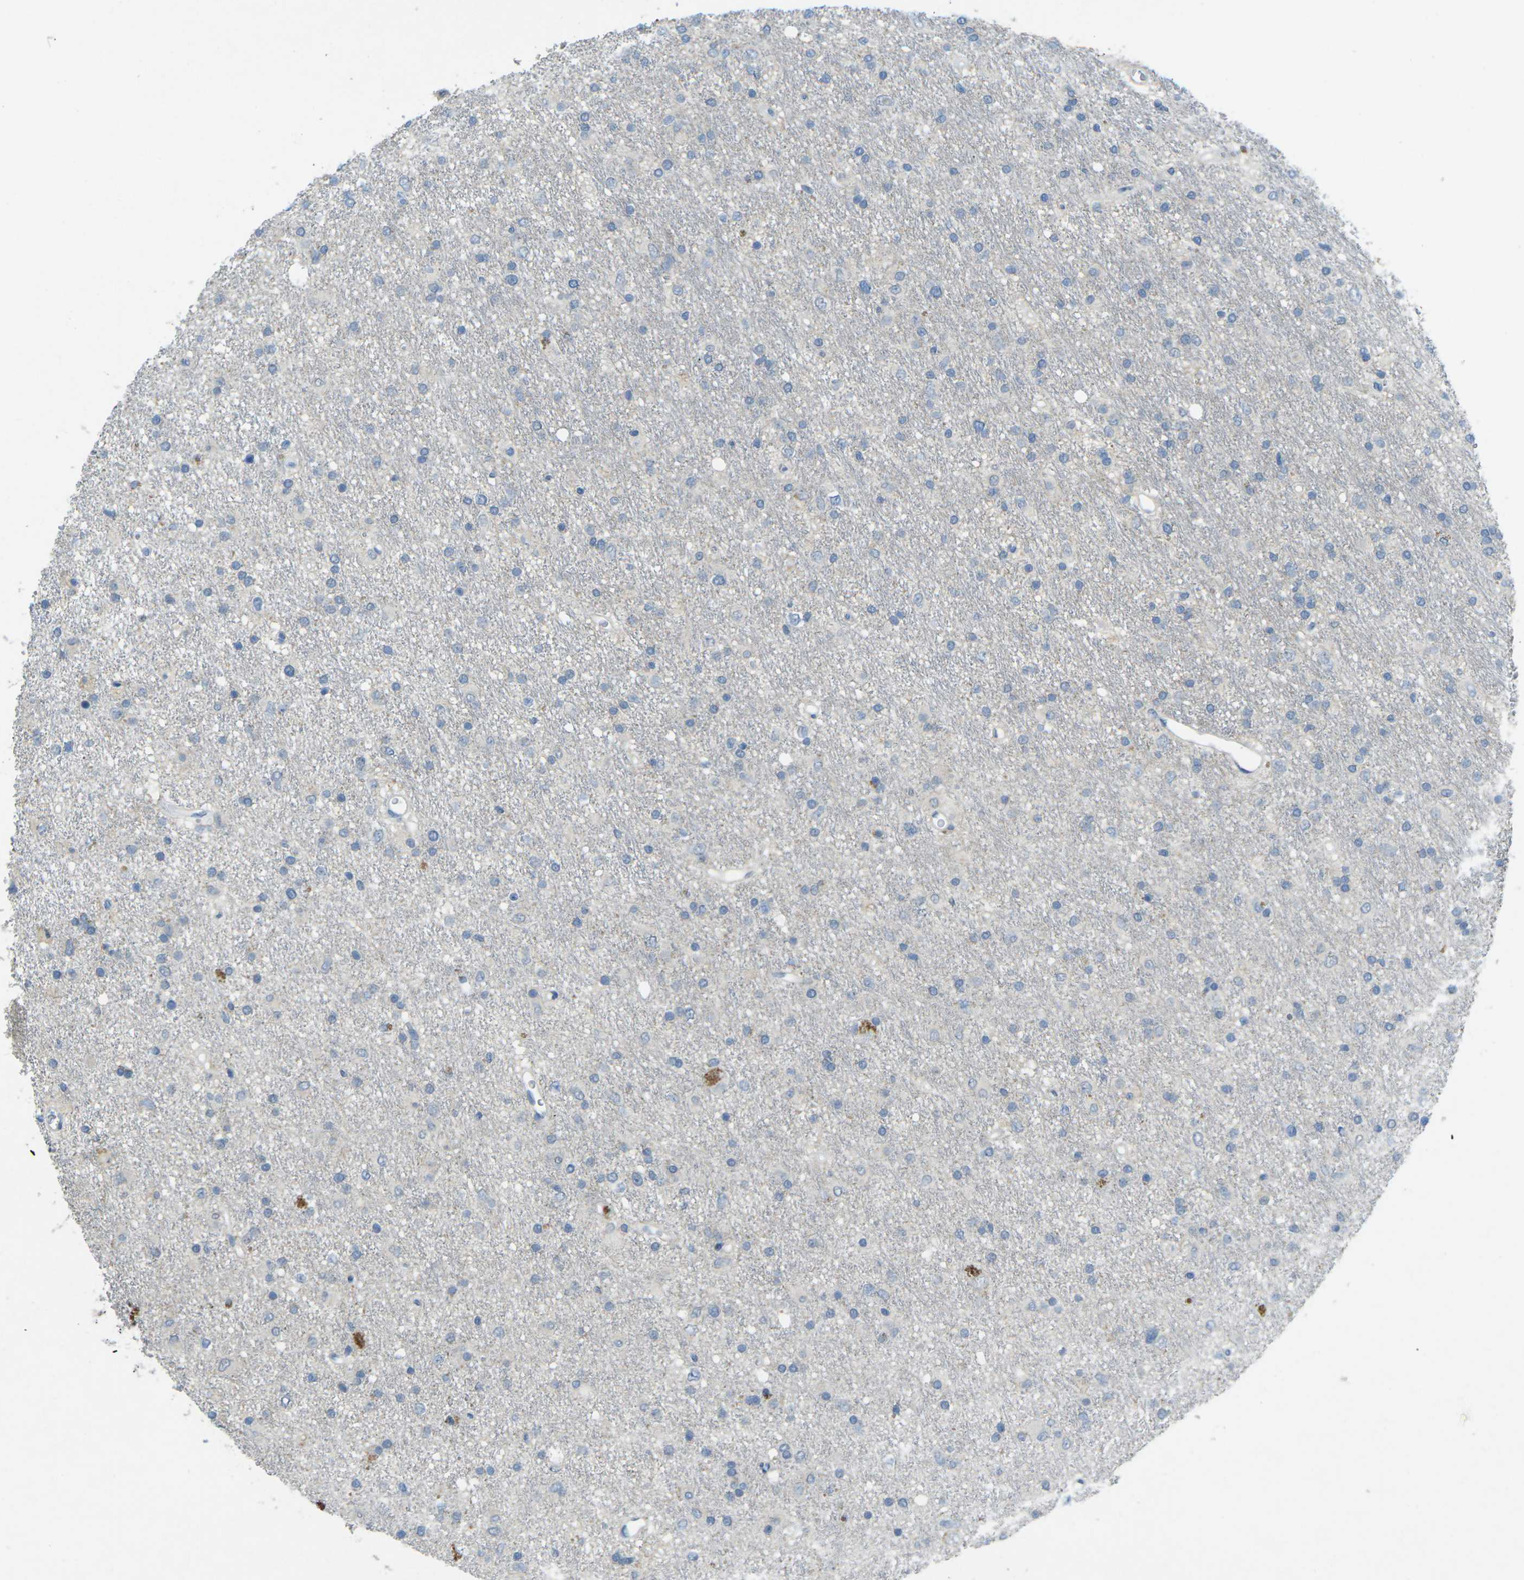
{"staining": {"intensity": "negative", "quantity": "none", "location": "none"}, "tissue": "glioma", "cell_type": "Tumor cells", "image_type": "cancer", "snomed": [{"axis": "morphology", "description": "Glioma, malignant, Low grade"}, {"axis": "topography", "description": "Brain"}], "caption": "The micrograph displays no significant staining in tumor cells of glioma.", "gene": "CD19", "patient": {"sex": "male", "age": 77}}